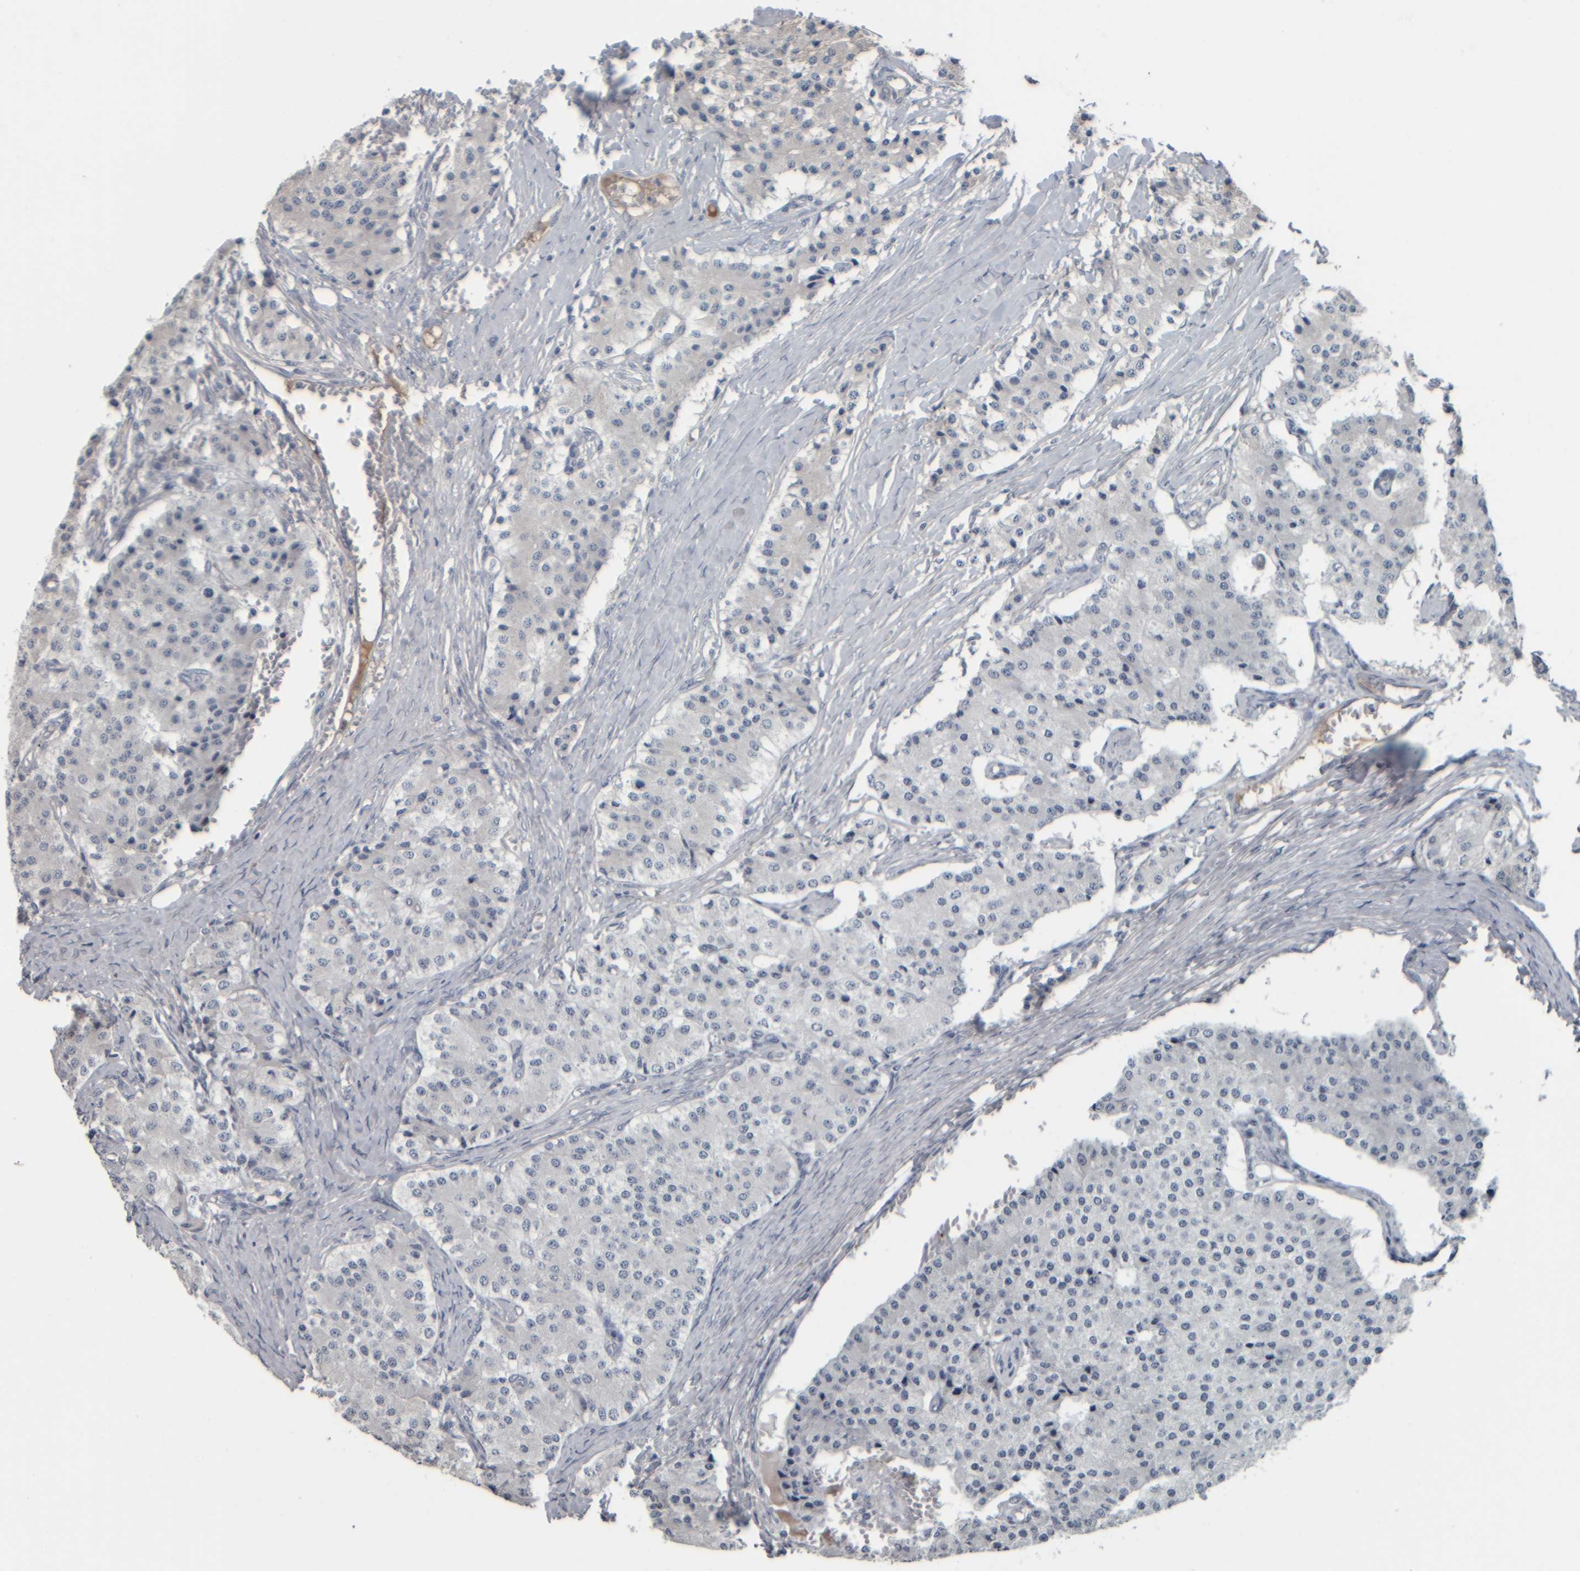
{"staining": {"intensity": "negative", "quantity": "none", "location": "none"}, "tissue": "carcinoid", "cell_type": "Tumor cells", "image_type": "cancer", "snomed": [{"axis": "morphology", "description": "Carcinoid, malignant, NOS"}, {"axis": "topography", "description": "Colon"}], "caption": "The histopathology image exhibits no staining of tumor cells in carcinoid.", "gene": "CAVIN4", "patient": {"sex": "female", "age": 52}}